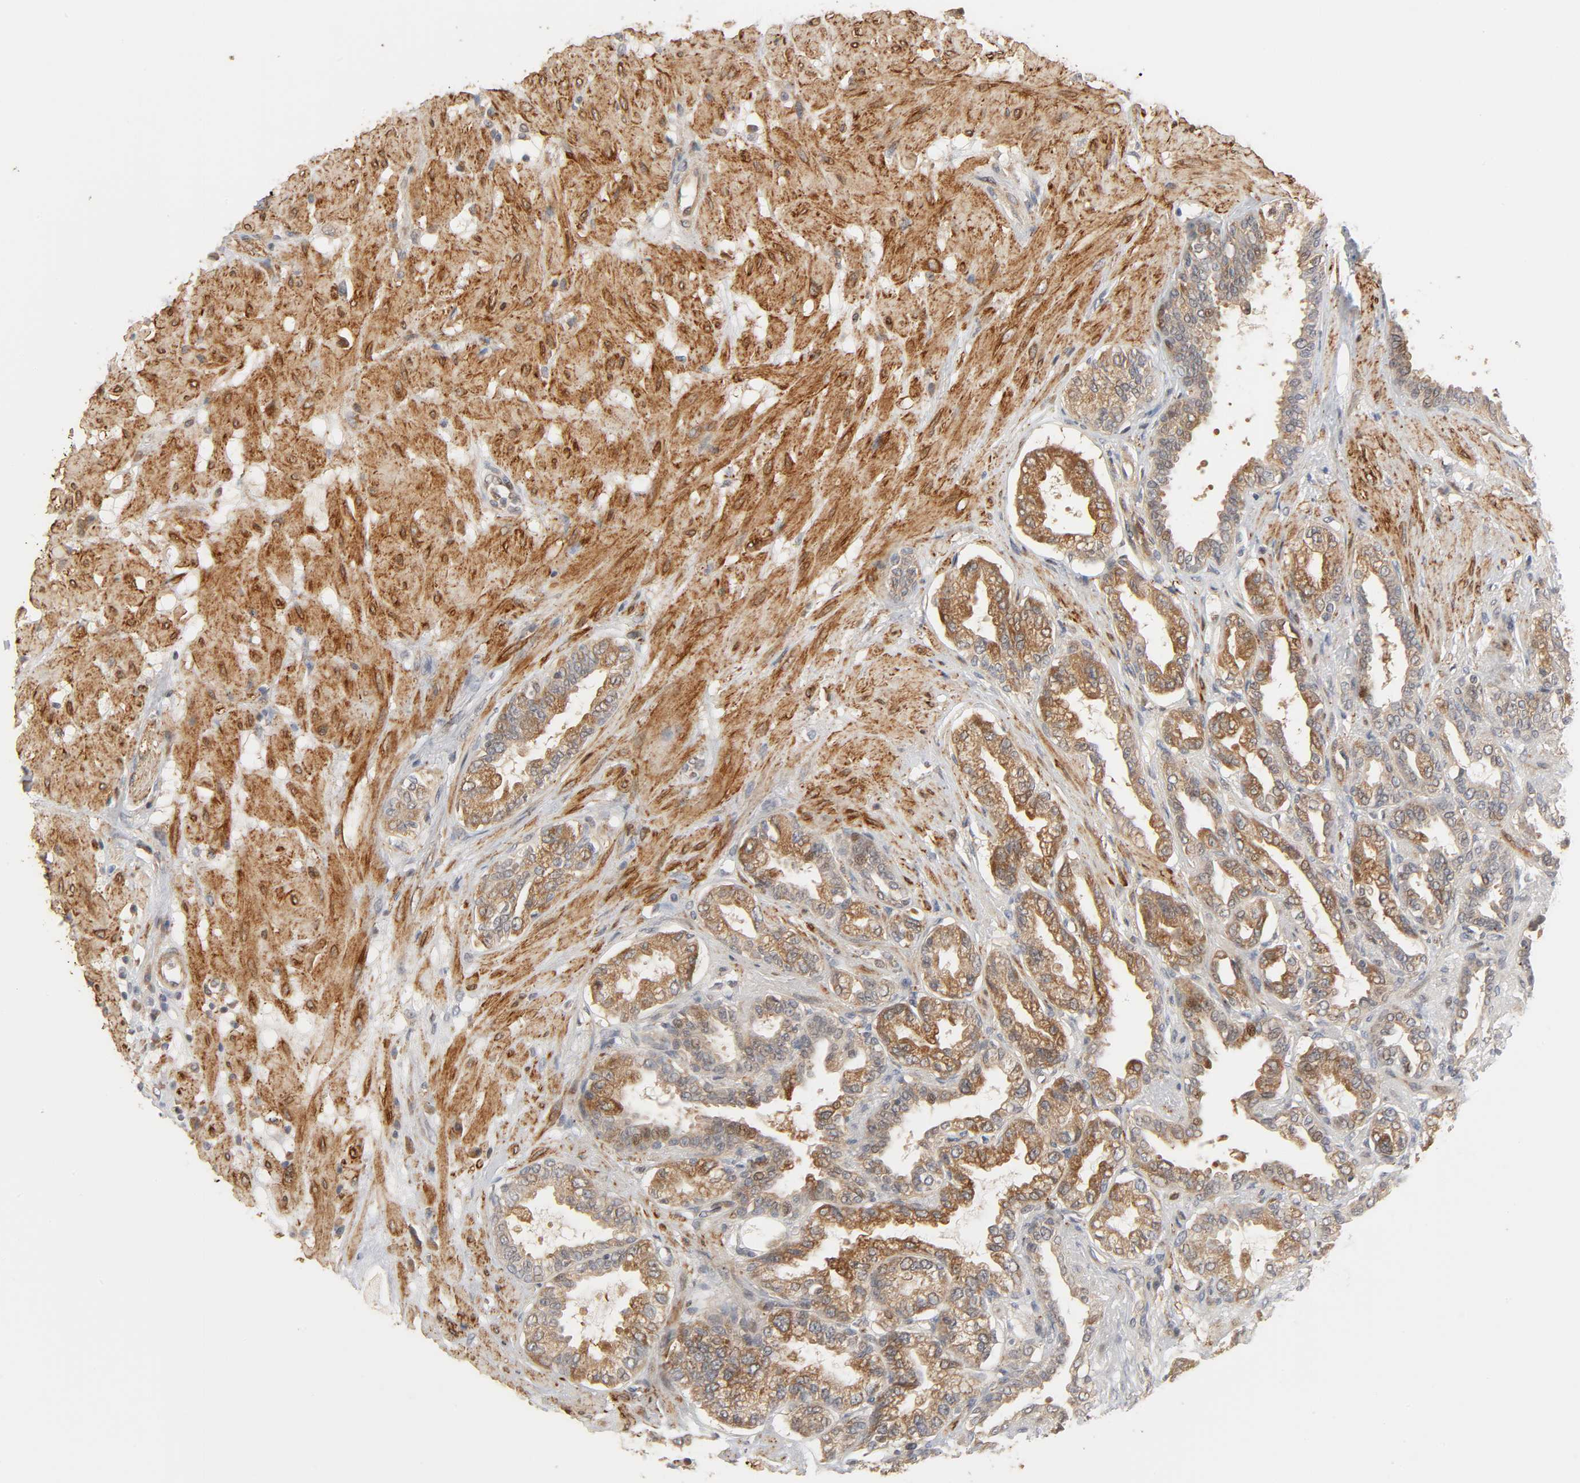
{"staining": {"intensity": "moderate", "quantity": ">75%", "location": "cytoplasmic/membranous,nuclear"}, "tissue": "seminal vesicle", "cell_type": "Glandular cells", "image_type": "normal", "snomed": [{"axis": "morphology", "description": "Normal tissue, NOS"}, {"axis": "topography", "description": "Seminal veicle"}], "caption": "Protein expression analysis of normal seminal vesicle exhibits moderate cytoplasmic/membranous,nuclear expression in about >75% of glandular cells.", "gene": "NEMF", "patient": {"sex": "male", "age": 61}}